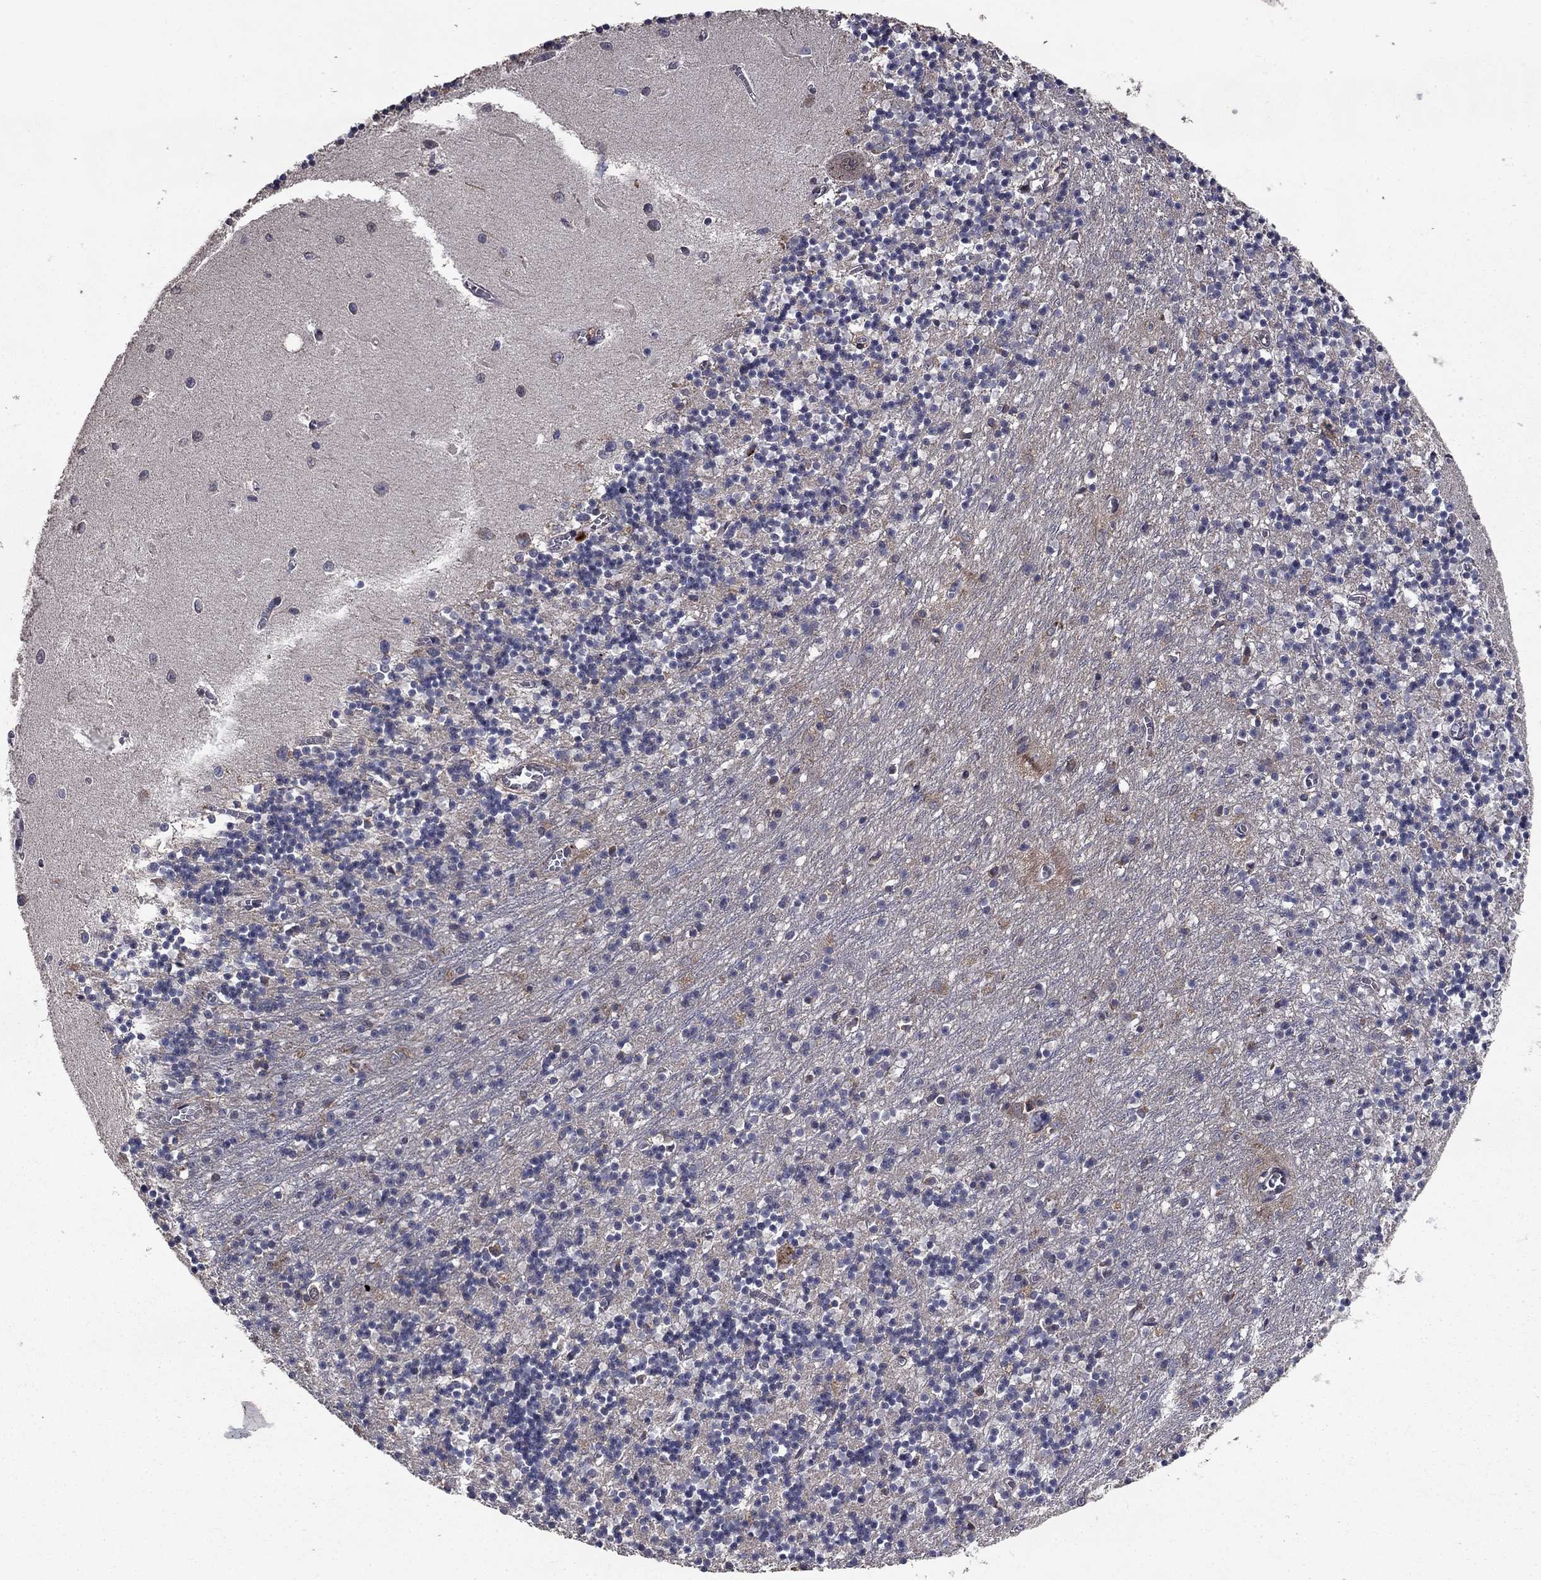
{"staining": {"intensity": "negative", "quantity": "none", "location": "none"}, "tissue": "cerebellum", "cell_type": "Cells in granular layer", "image_type": "normal", "snomed": [{"axis": "morphology", "description": "Normal tissue, NOS"}, {"axis": "topography", "description": "Cerebellum"}], "caption": "Cerebellum stained for a protein using IHC demonstrates no staining cells in granular layer.", "gene": "DHRS1", "patient": {"sex": "female", "age": 64}}